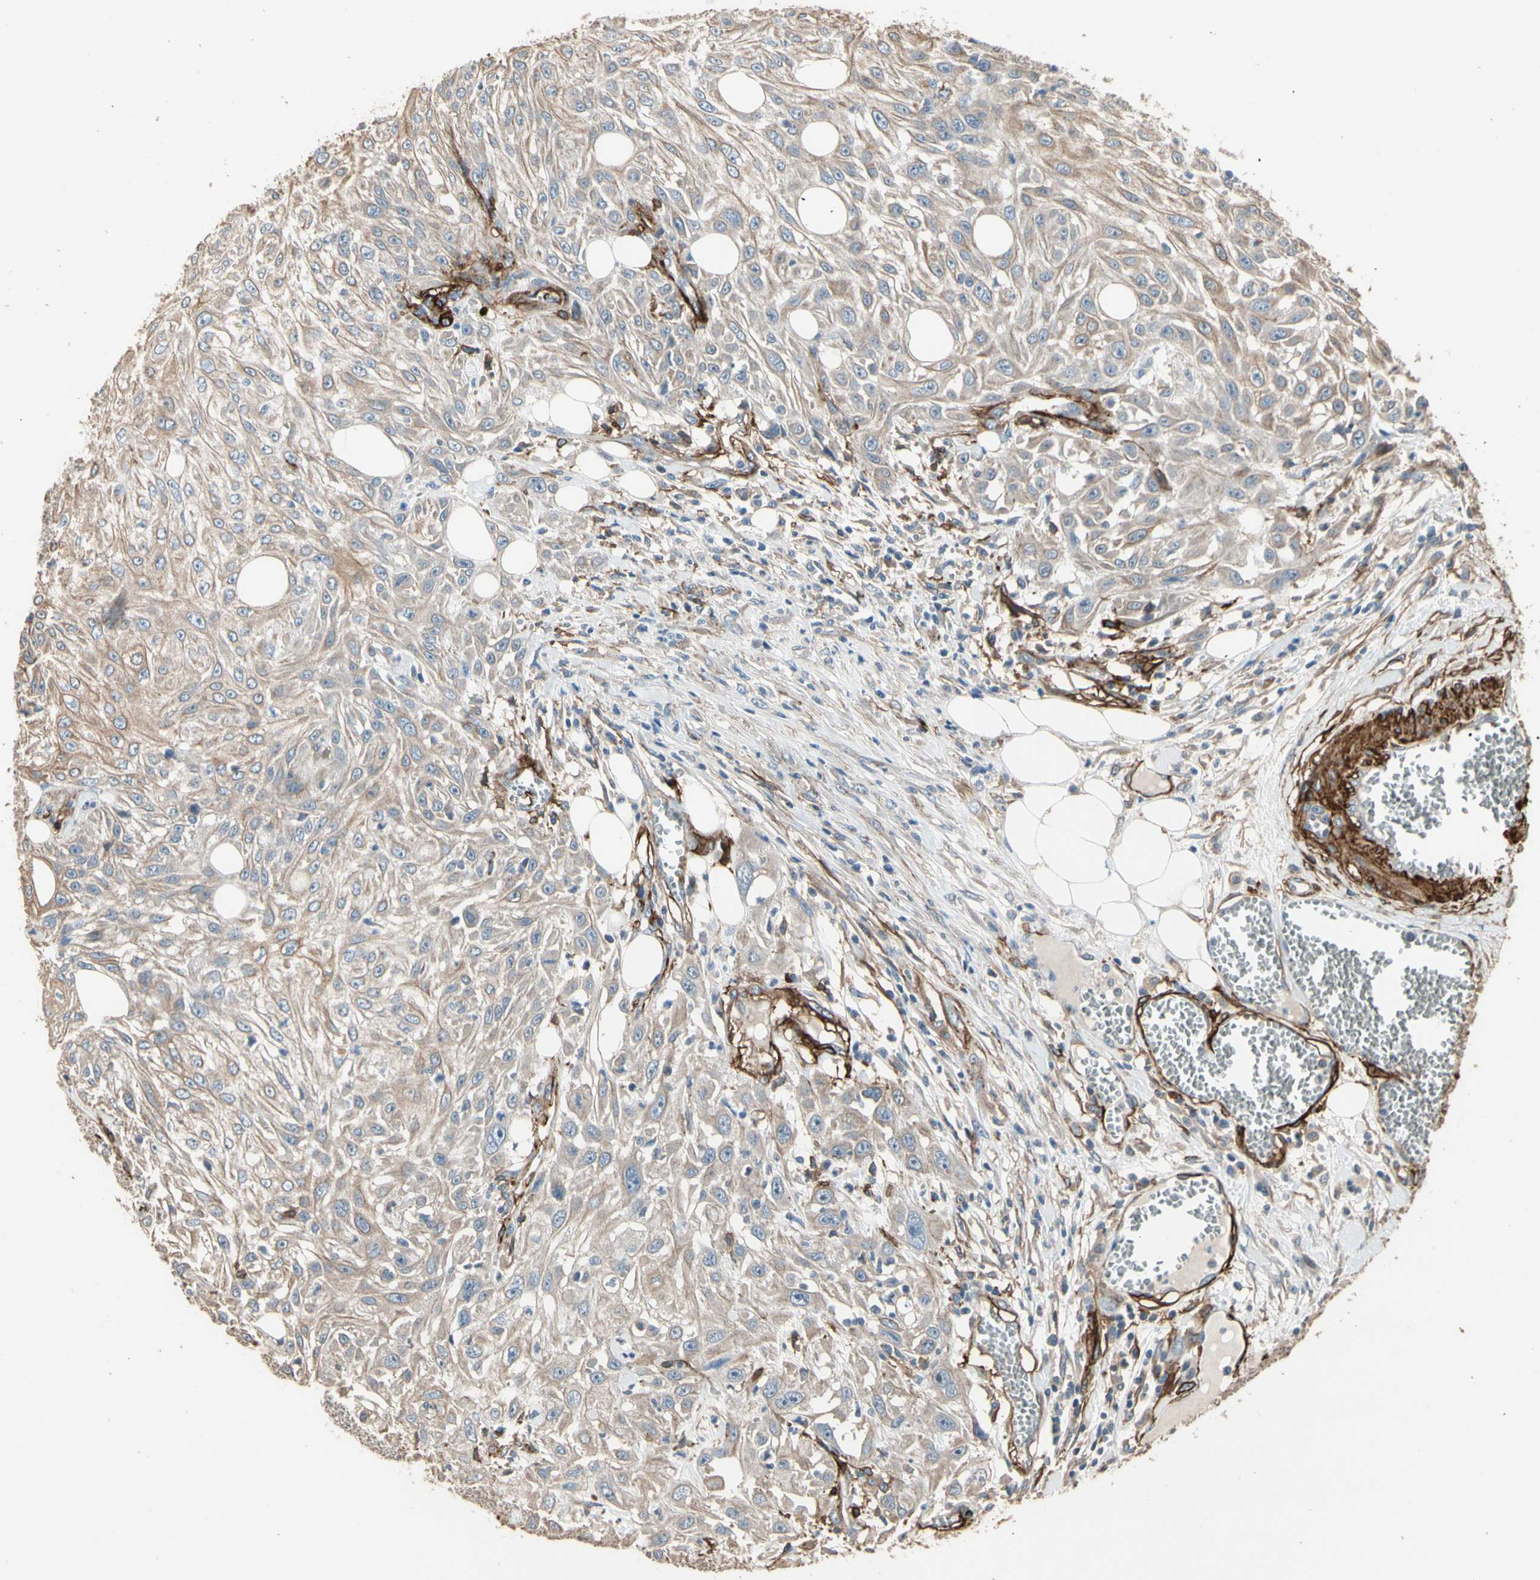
{"staining": {"intensity": "weak", "quantity": ">75%", "location": "cytoplasmic/membranous"}, "tissue": "skin cancer", "cell_type": "Tumor cells", "image_type": "cancer", "snomed": [{"axis": "morphology", "description": "Squamous cell carcinoma, NOS"}, {"axis": "topography", "description": "Skin"}], "caption": "Immunohistochemistry (DAB (3,3'-diaminobenzidine)) staining of human skin cancer (squamous cell carcinoma) displays weak cytoplasmic/membranous protein staining in about >75% of tumor cells.", "gene": "SUSD2", "patient": {"sex": "male", "age": 75}}